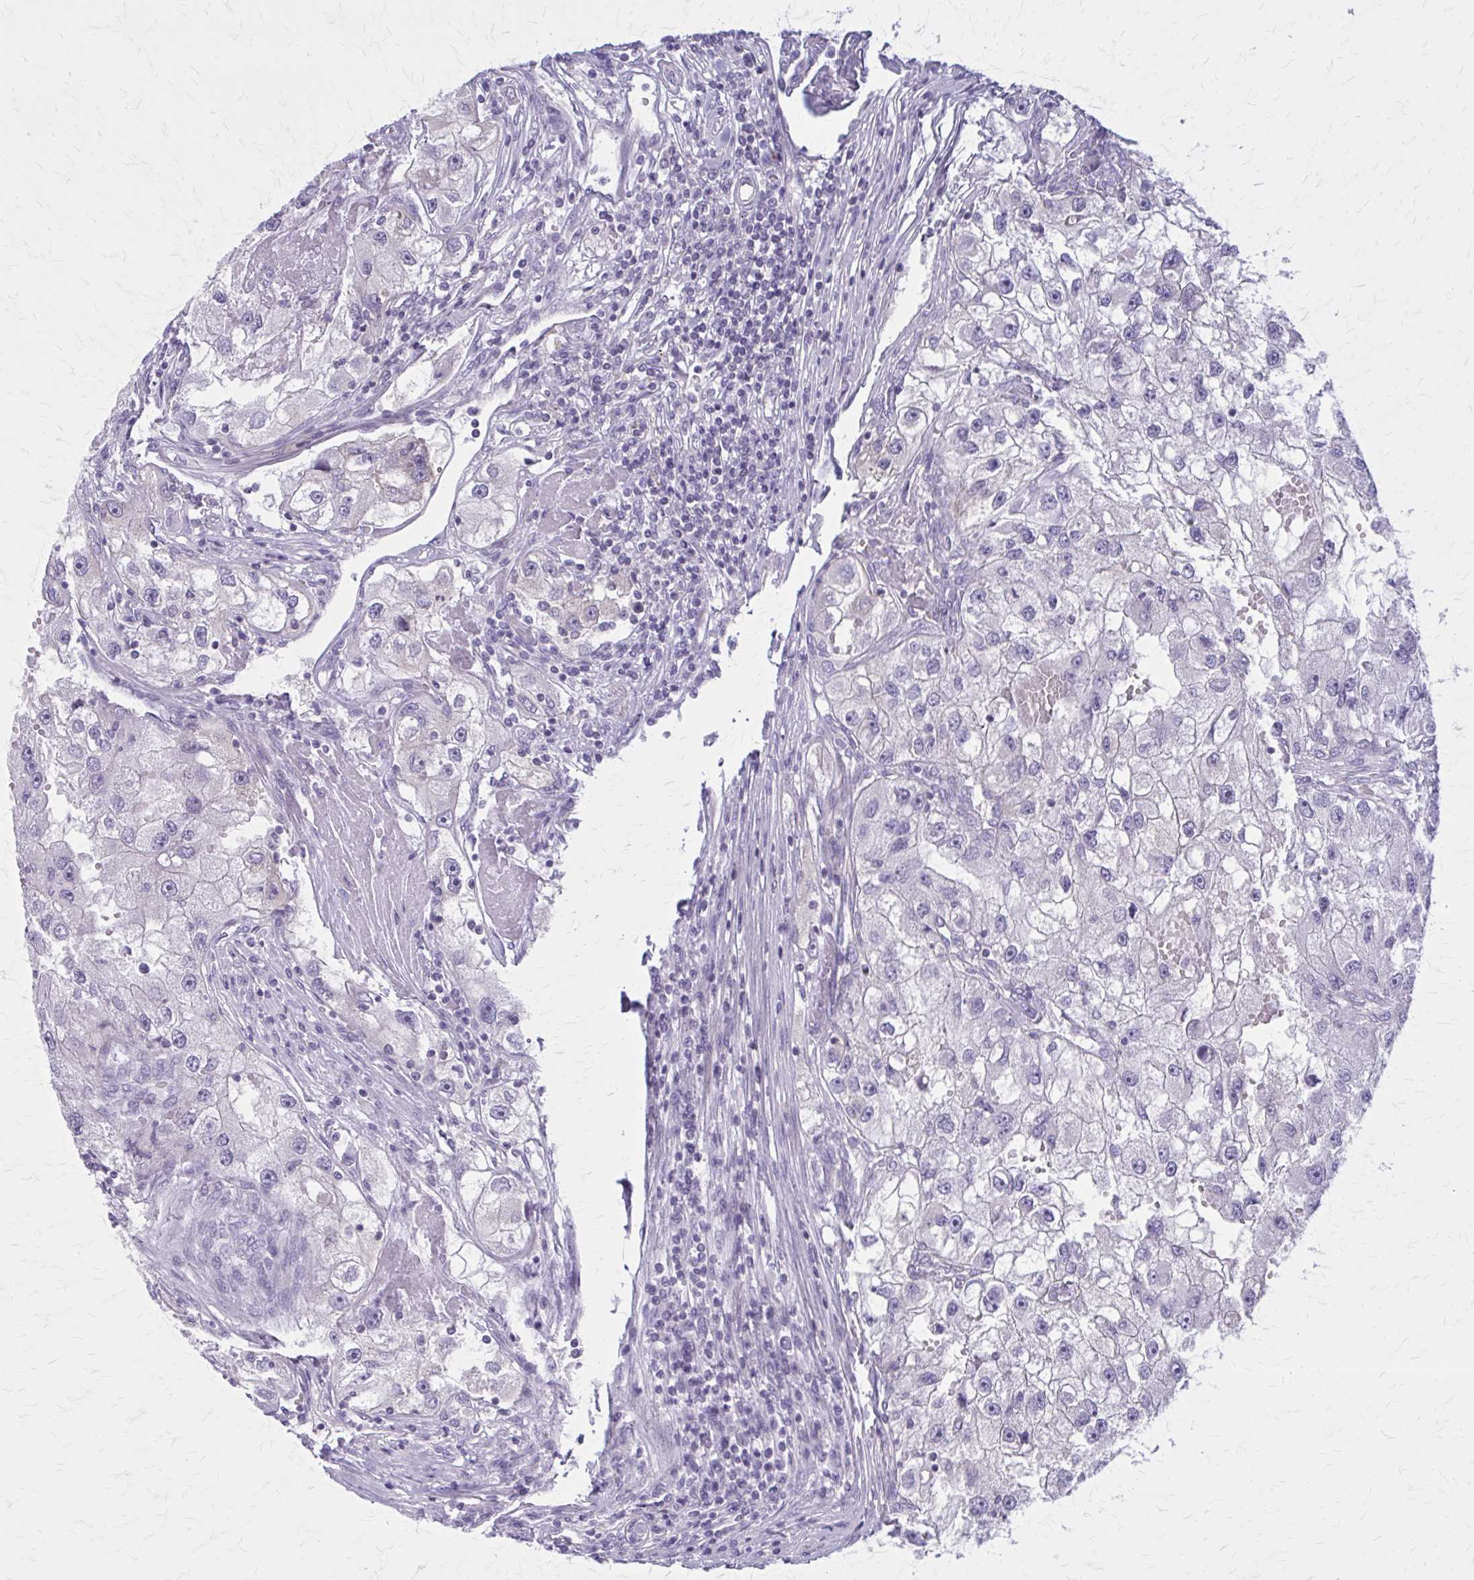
{"staining": {"intensity": "negative", "quantity": "none", "location": "none"}, "tissue": "renal cancer", "cell_type": "Tumor cells", "image_type": "cancer", "snomed": [{"axis": "morphology", "description": "Adenocarcinoma, NOS"}, {"axis": "topography", "description": "Kidney"}], "caption": "Renal cancer (adenocarcinoma) stained for a protein using immunohistochemistry exhibits no staining tumor cells.", "gene": "PITPNM1", "patient": {"sex": "male", "age": 63}}